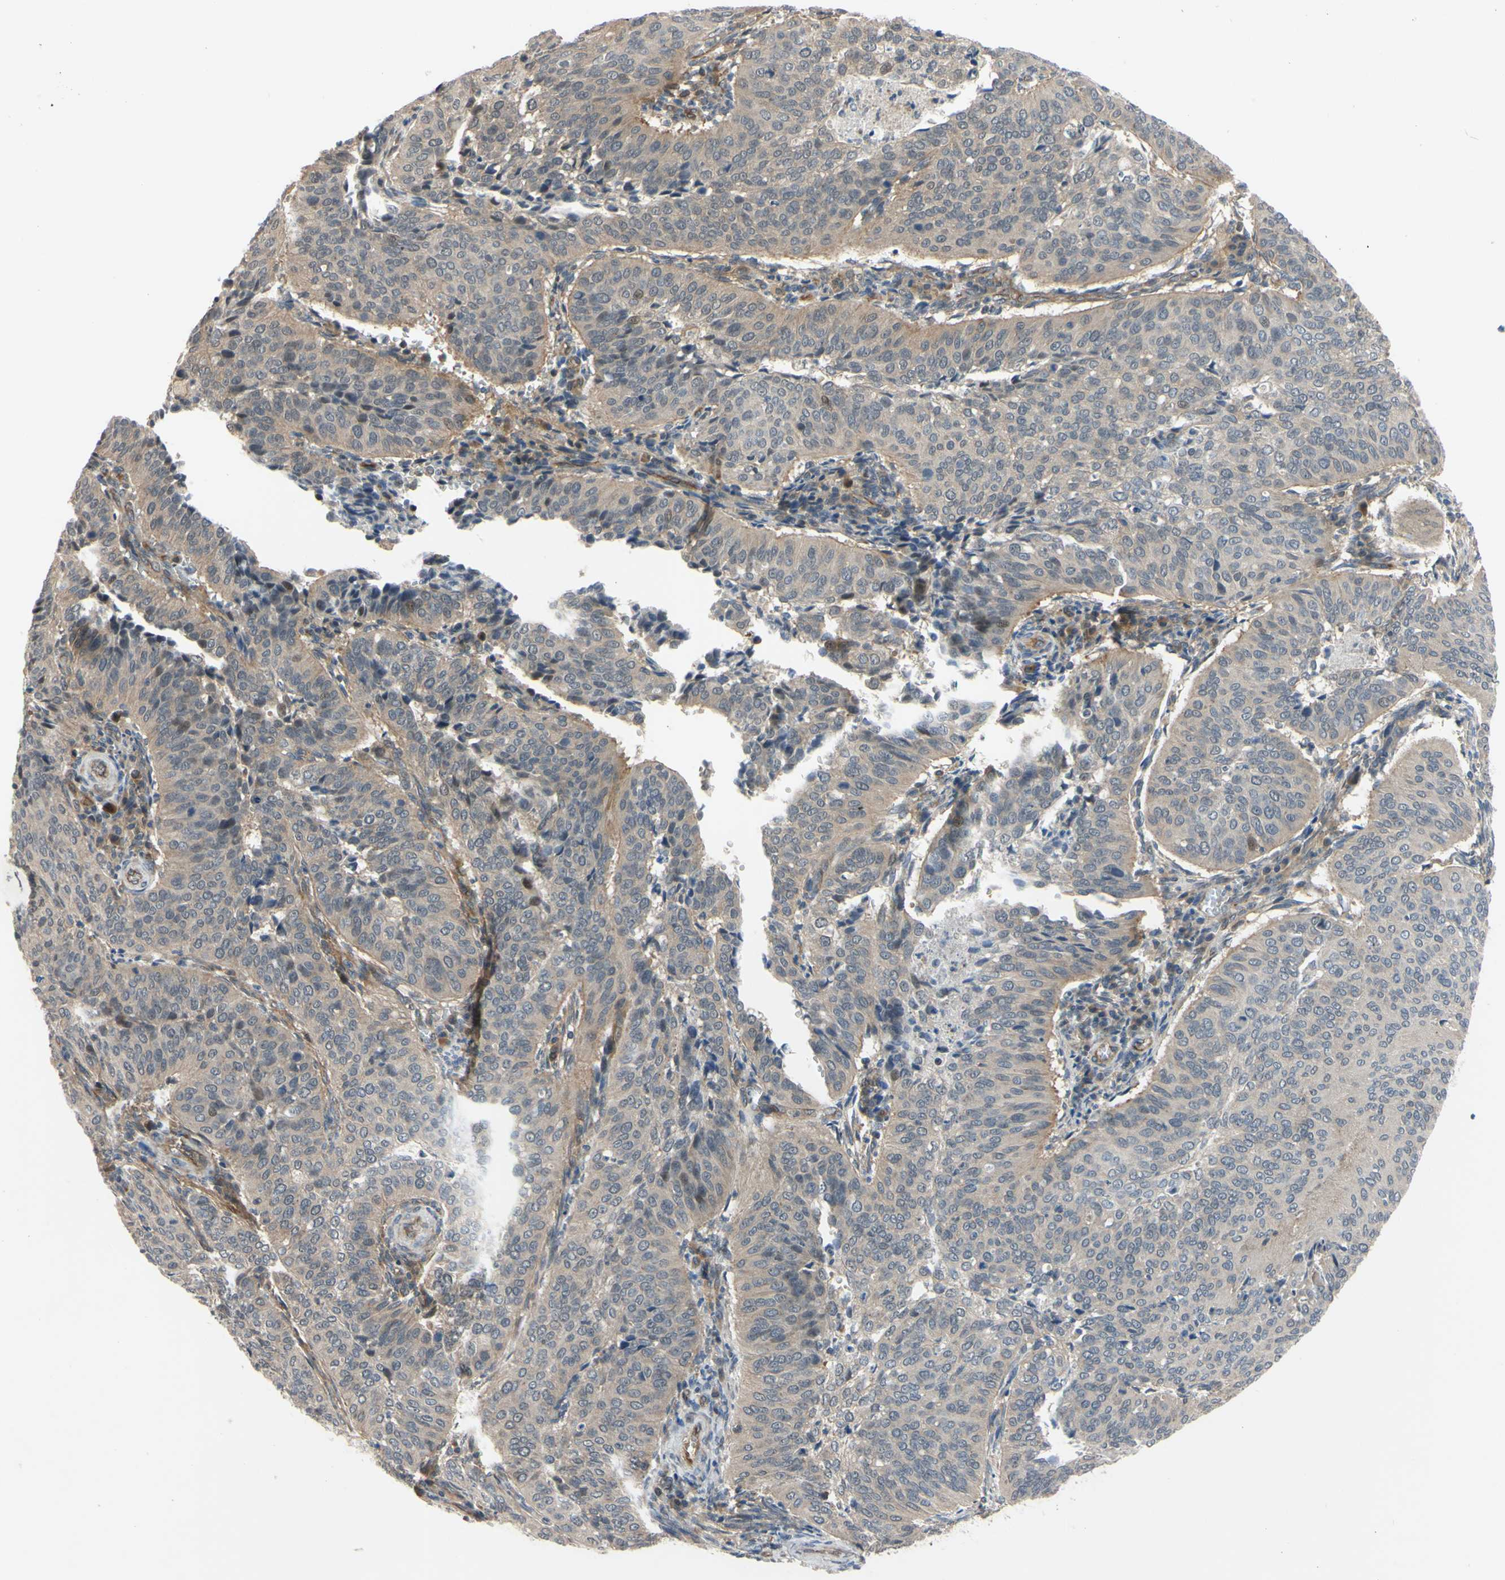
{"staining": {"intensity": "moderate", "quantity": "25%-75%", "location": "cytoplasmic/membranous"}, "tissue": "cervical cancer", "cell_type": "Tumor cells", "image_type": "cancer", "snomed": [{"axis": "morphology", "description": "Normal tissue, NOS"}, {"axis": "morphology", "description": "Squamous cell carcinoma, NOS"}, {"axis": "topography", "description": "Cervix"}], "caption": "High-magnification brightfield microscopy of cervical cancer (squamous cell carcinoma) stained with DAB (3,3'-diaminobenzidine) (brown) and counterstained with hematoxylin (blue). tumor cells exhibit moderate cytoplasmic/membranous expression is present in about25%-75% of cells.", "gene": "COMMD9", "patient": {"sex": "female", "age": 39}}